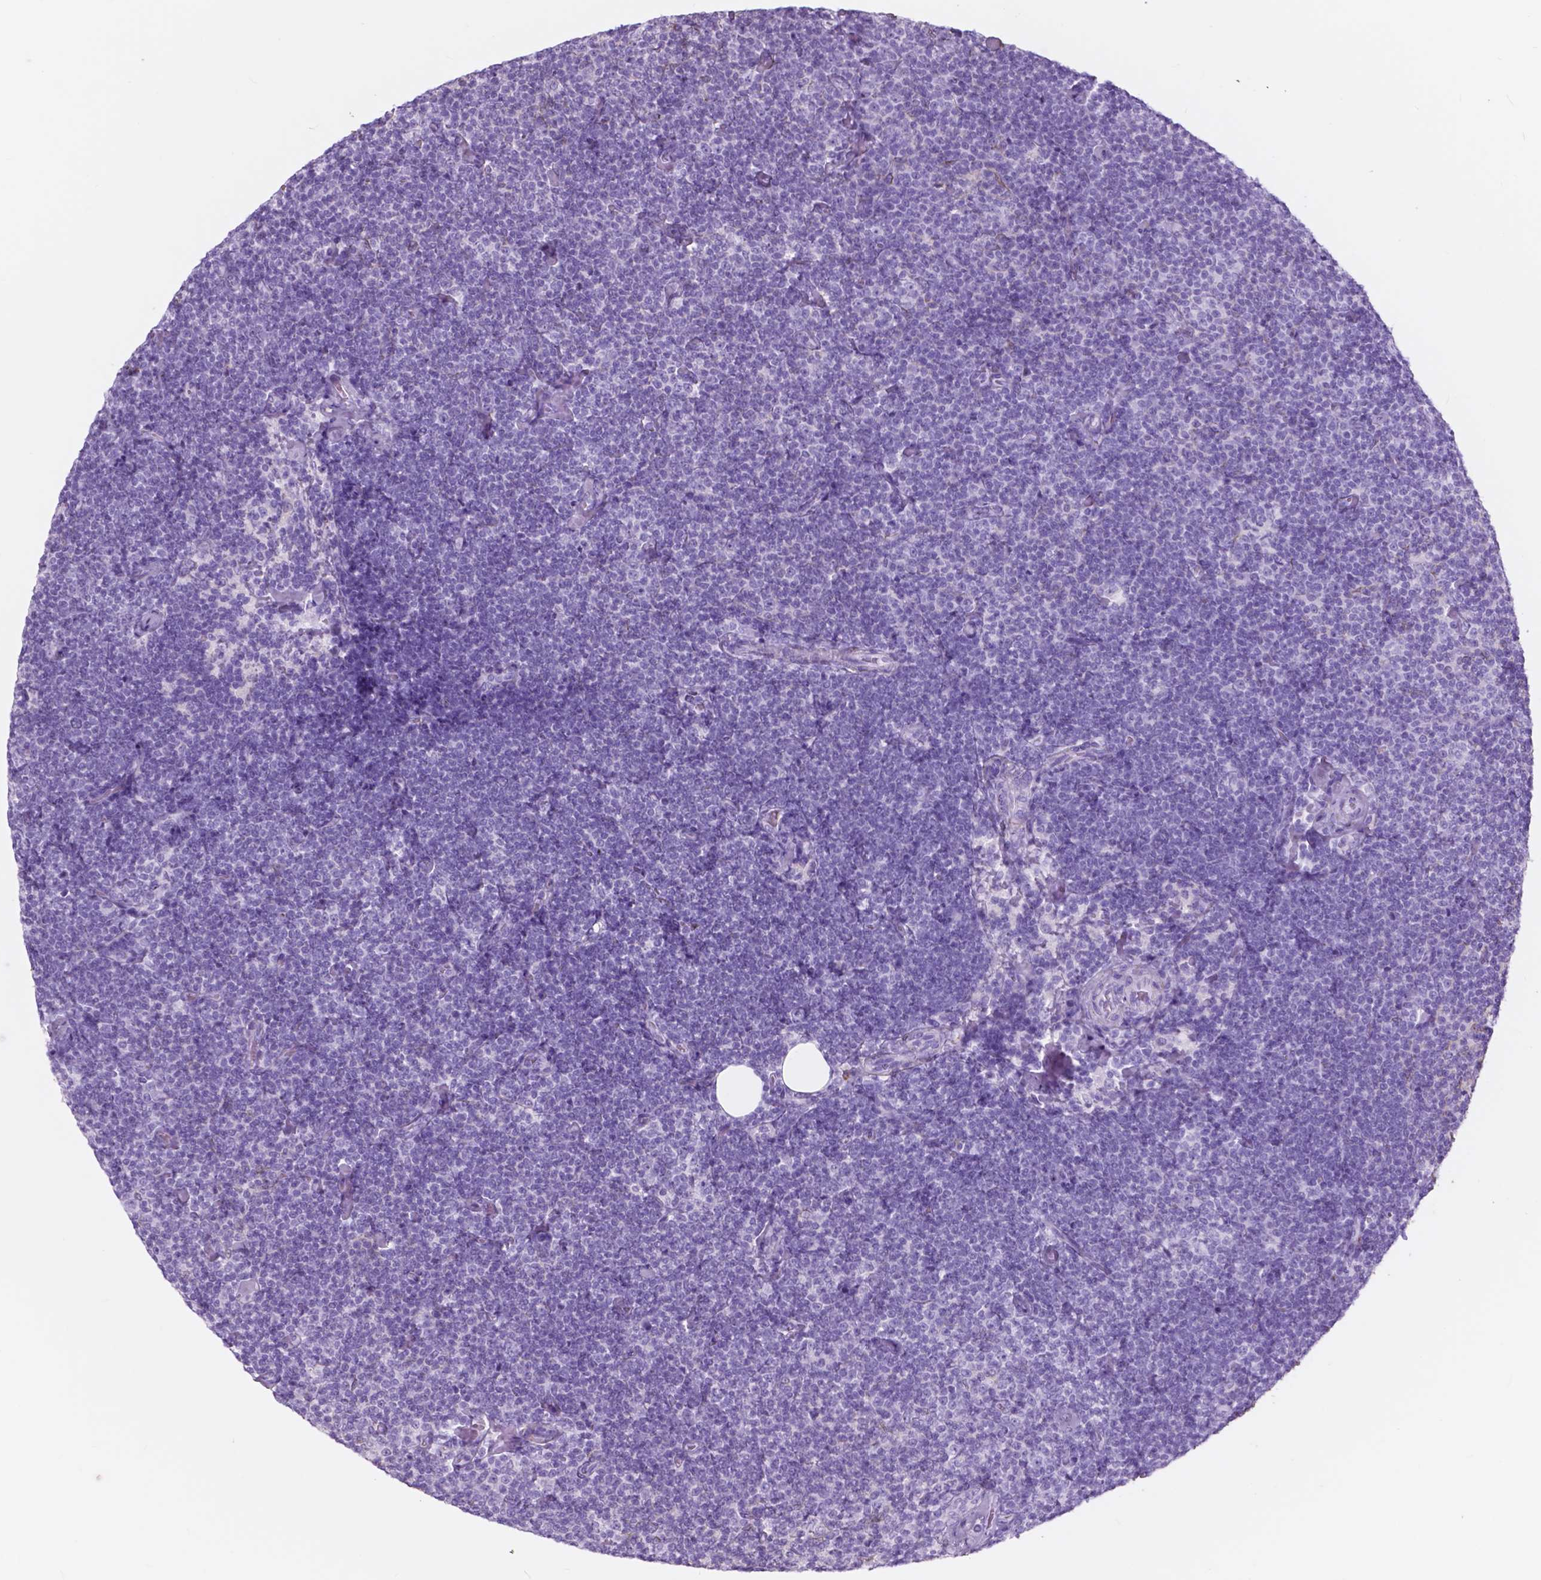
{"staining": {"intensity": "negative", "quantity": "none", "location": "none"}, "tissue": "lymphoma", "cell_type": "Tumor cells", "image_type": "cancer", "snomed": [{"axis": "morphology", "description": "Malignant lymphoma, non-Hodgkin's type, Low grade"}, {"axis": "topography", "description": "Lymph node"}], "caption": "Immunohistochemical staining of human malignant lymphoma, non-Hodgkin's type (low-grade) demonstrates no significant positivity in tumor cells.", "gene": "FXYD2", "patient": {"sex": "male", "age": 81}}